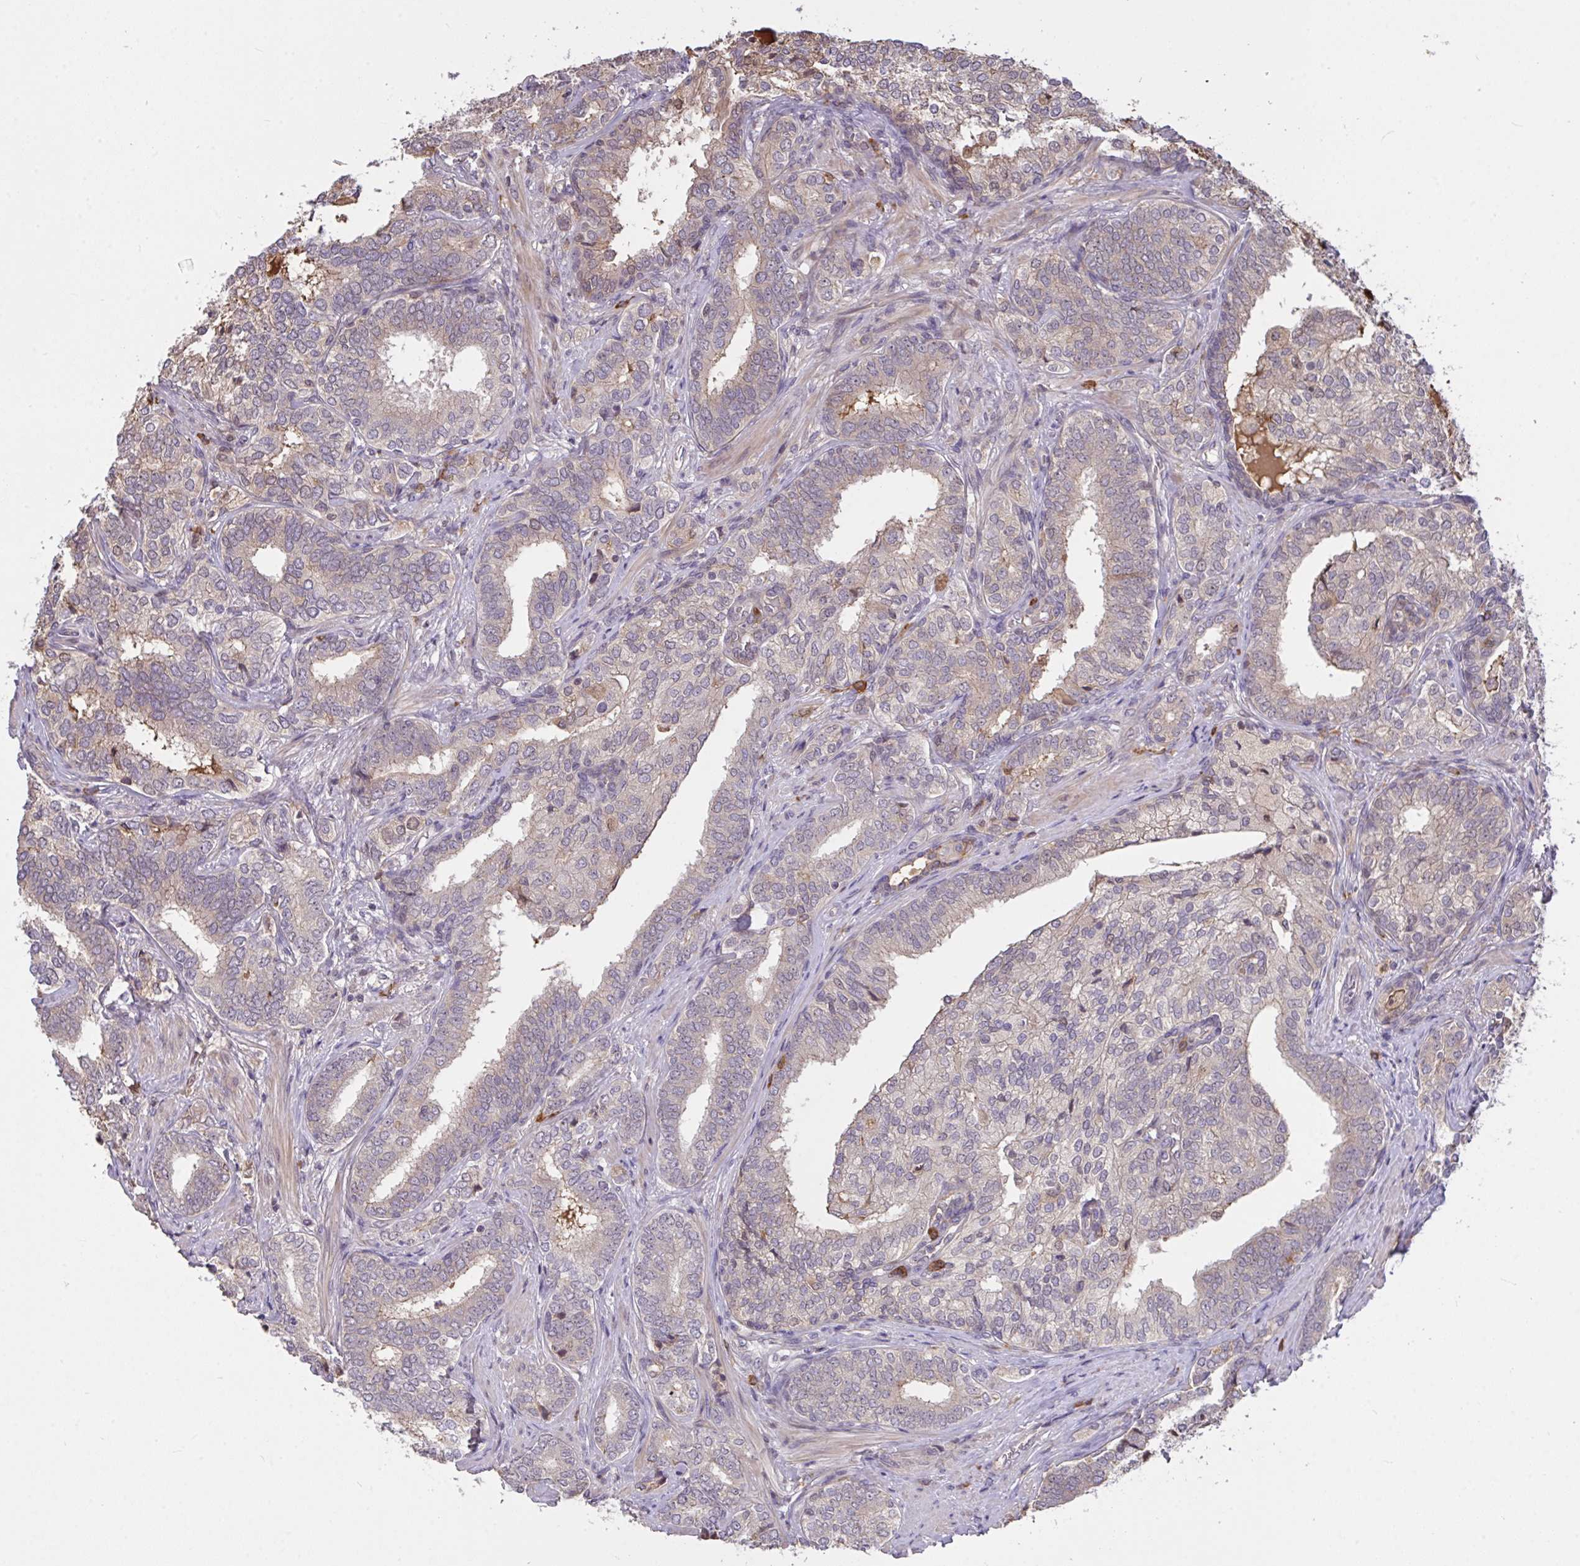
{"staining": {"intensity": "negative", "quantity": "none", "location": "none"}, "tissue": "prostate cancer", "cell_type": "Tumor cells", "image_type": "cancer", "snomed": [{"axis": "morphology", "description": "Adenocarcinoma, High grade"}, {"axis": "topography", "description": "Prostate"}], "caption": "Protein analysis of high-grade adenocarcinoma (prostate) exhibits no significant staining in tumor cells. (Immunohistochemistry (ihc), brightfield microscopy, high magnification).", "gene": "FCER1A", "patient": {"sex": "male", "age": 72}}